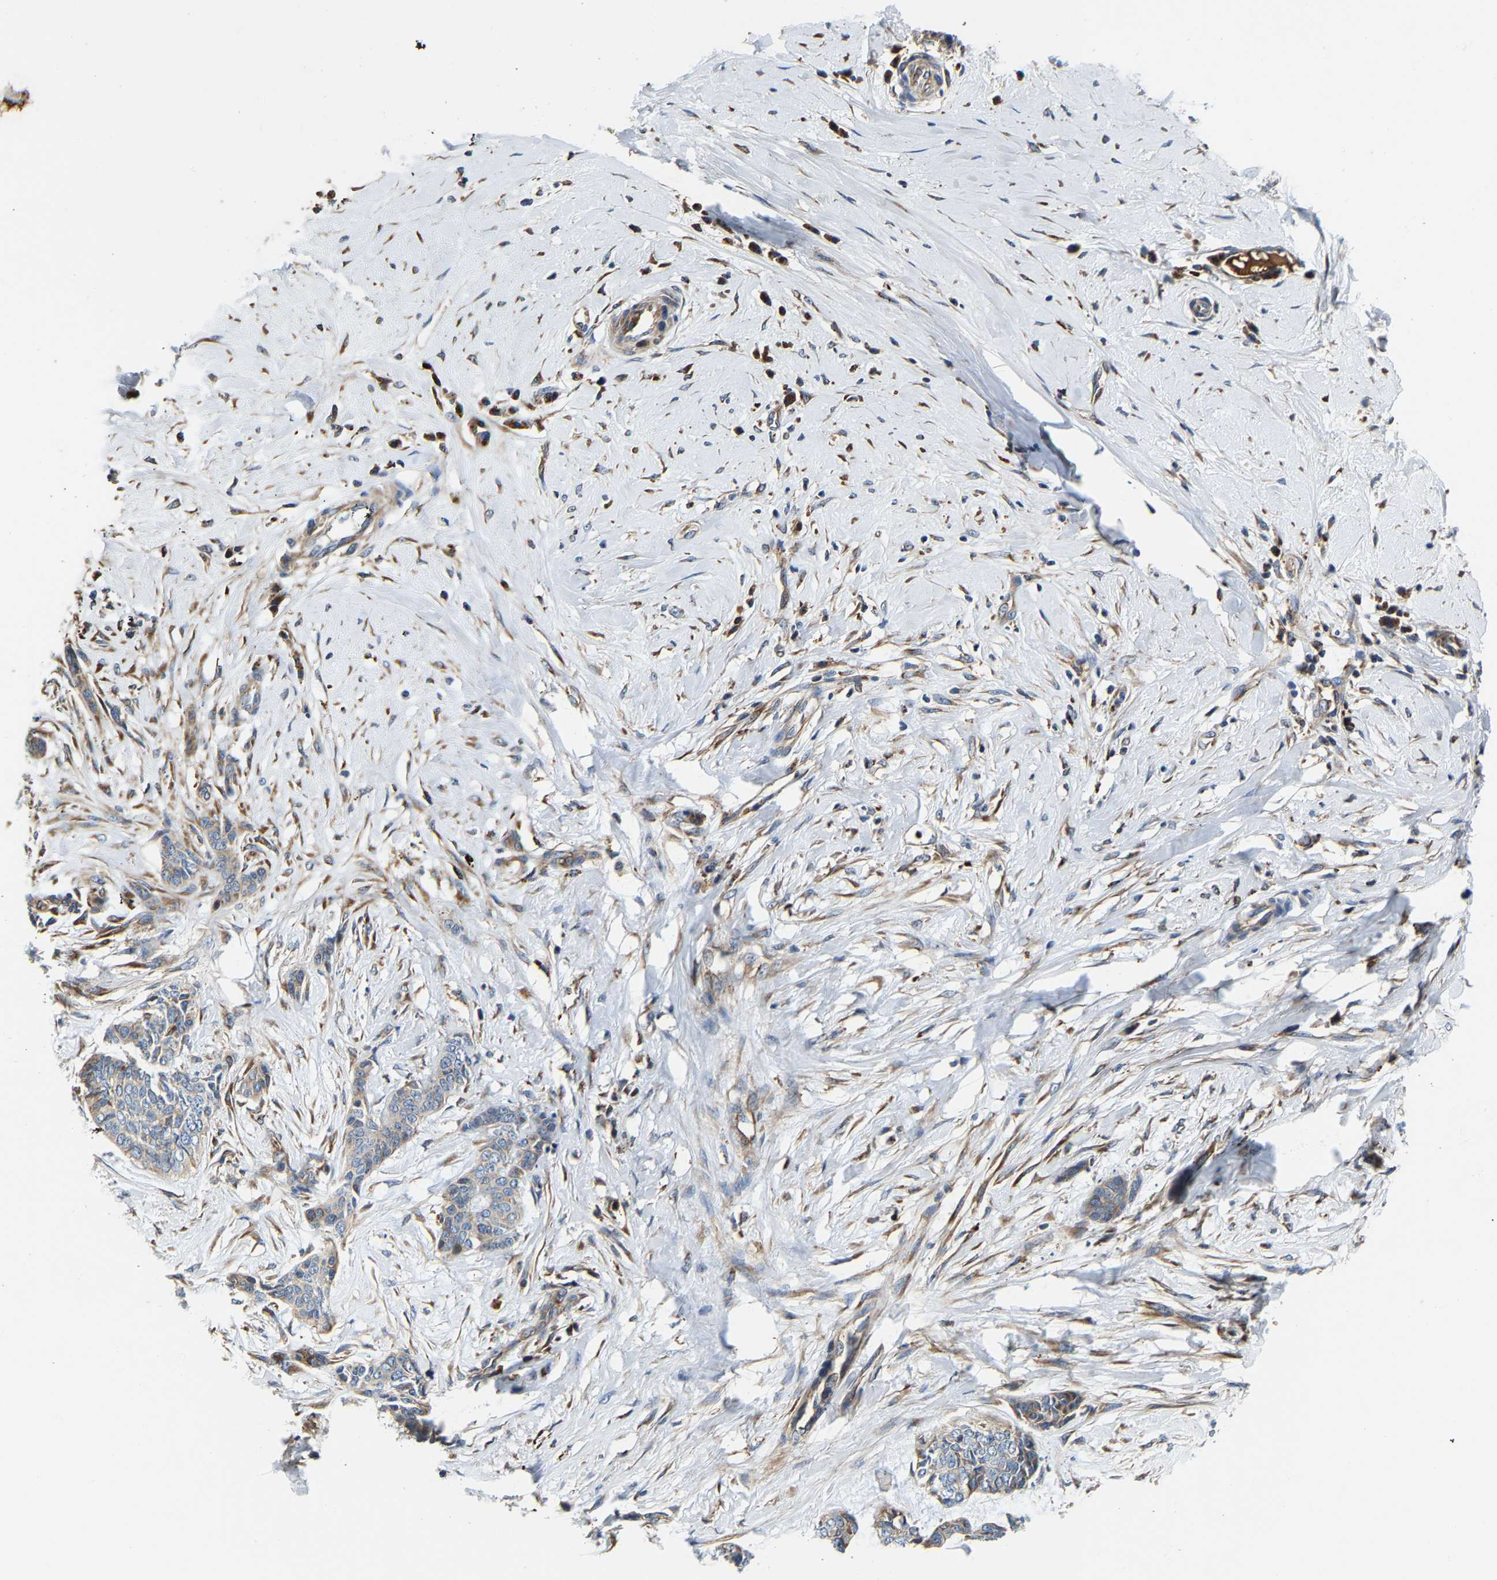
{"staining": {"intensity": "weak", "quantity": "<25%", "location": "cytoplasmic/membranous"}, "tissue": "skin cancer", "cell_type": "Tumor cells", "image_type": "cancer", "snomed": [{"axis": "morphology", "description": "Basal cell carcinoma"}, {"axis": "topography", "description": "Skin"}], "caption": "IHC photomicrograph of neoplastic tissue: skin basal cell carcinoma stained with DAB reveals no significant protein expression in tumor cells.", "gene": "DPP7", "patient": {"sex": "female", "age": 64}}